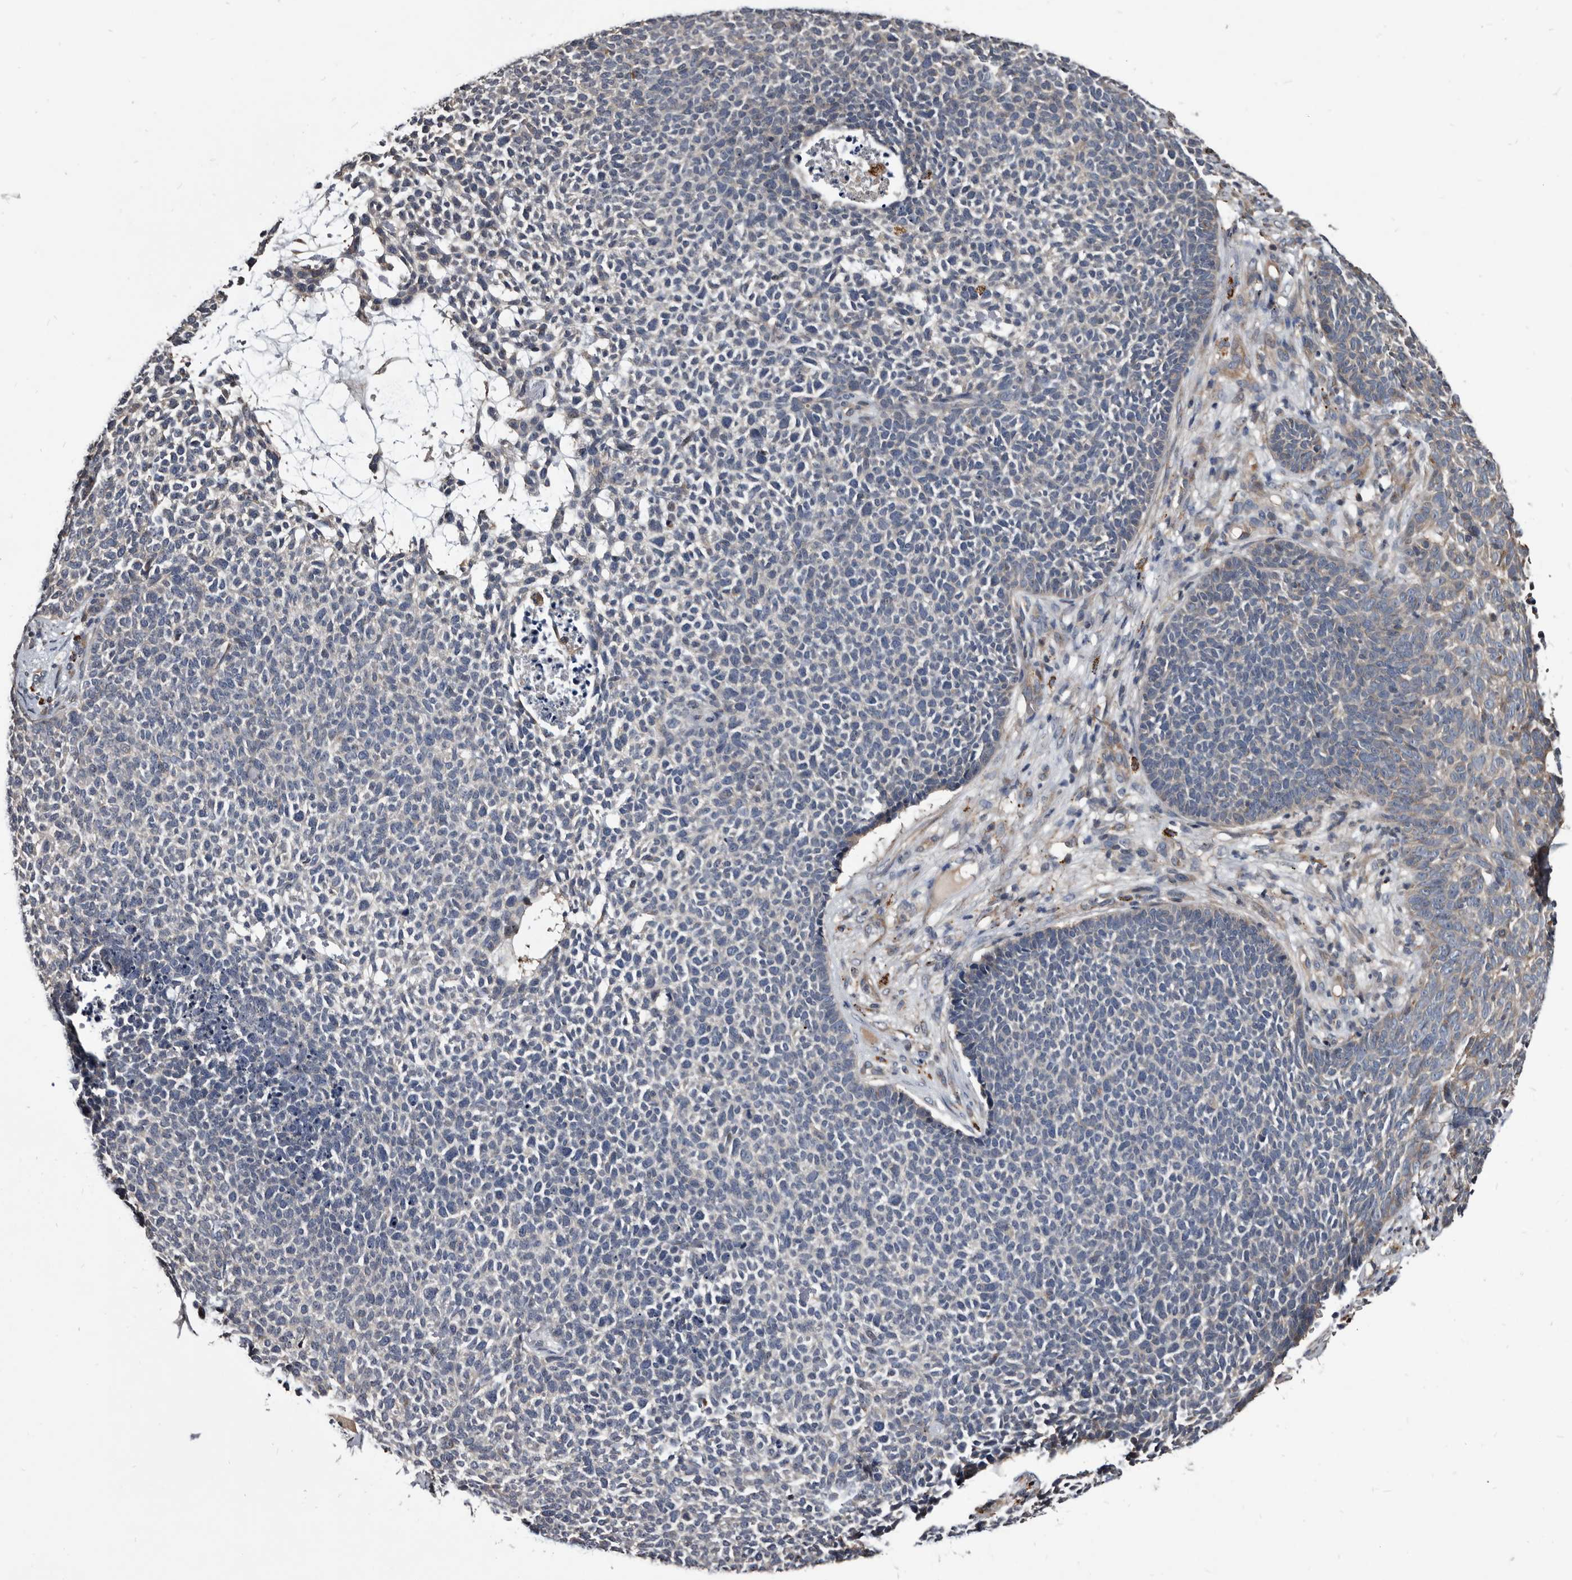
{"staining": {"intensity": "negative", "quantity": "none", "location": "none"}, "tissue": "skin cancer", "cell_type": "Tumor cells", "image_type": "cancer", "snomed": [{"axis": "morphology", "description": "Basal cell carcinoma"}, {"axis": "topography", "description": "Skin"}], "caption": "Skin cancer was stained to show a protein in brown. There is no significant positivity in tumor cells.", "gene": "CTSA", "patient": {"sex": "female", "age": 84}}